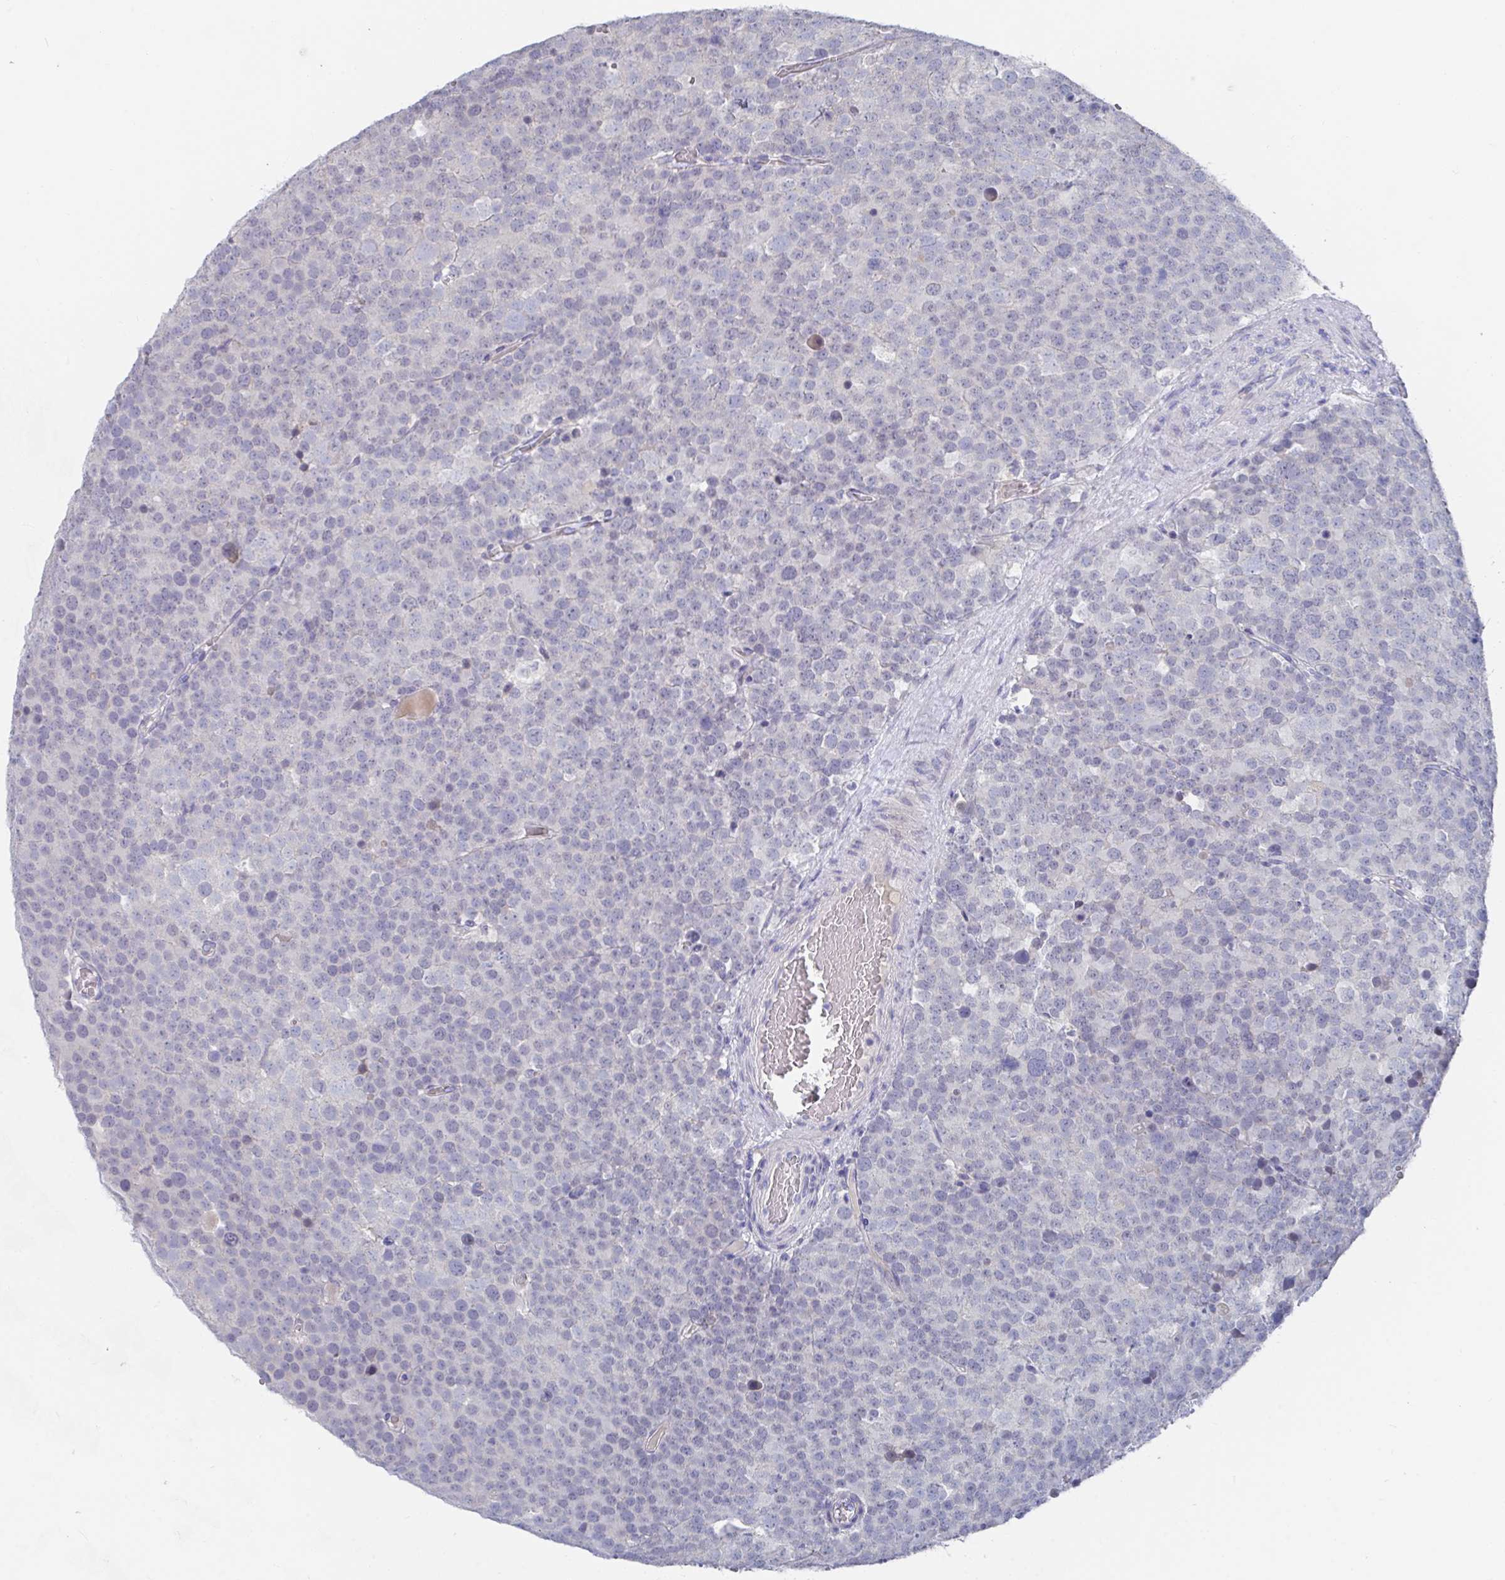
{"staining": {"intensity": "negative", "quantity": "none", "location": "none"}, "tissue": "testis cancer", "cell_type": "Tumor cells", "image_type": "cancer", "snomed": [{"axis": "morphology", "description": "Seminoma, NOS"}, {"axis": "topography", "description": "Testis"}], "caption": "The immunohistochemistry histopathology image has no significant staining in tumor cells of seminoma (testis) tissue. Nuclei are stained in blue.", "gene": "KCNK5", "patient": {"sex": "male", "age": 71}}